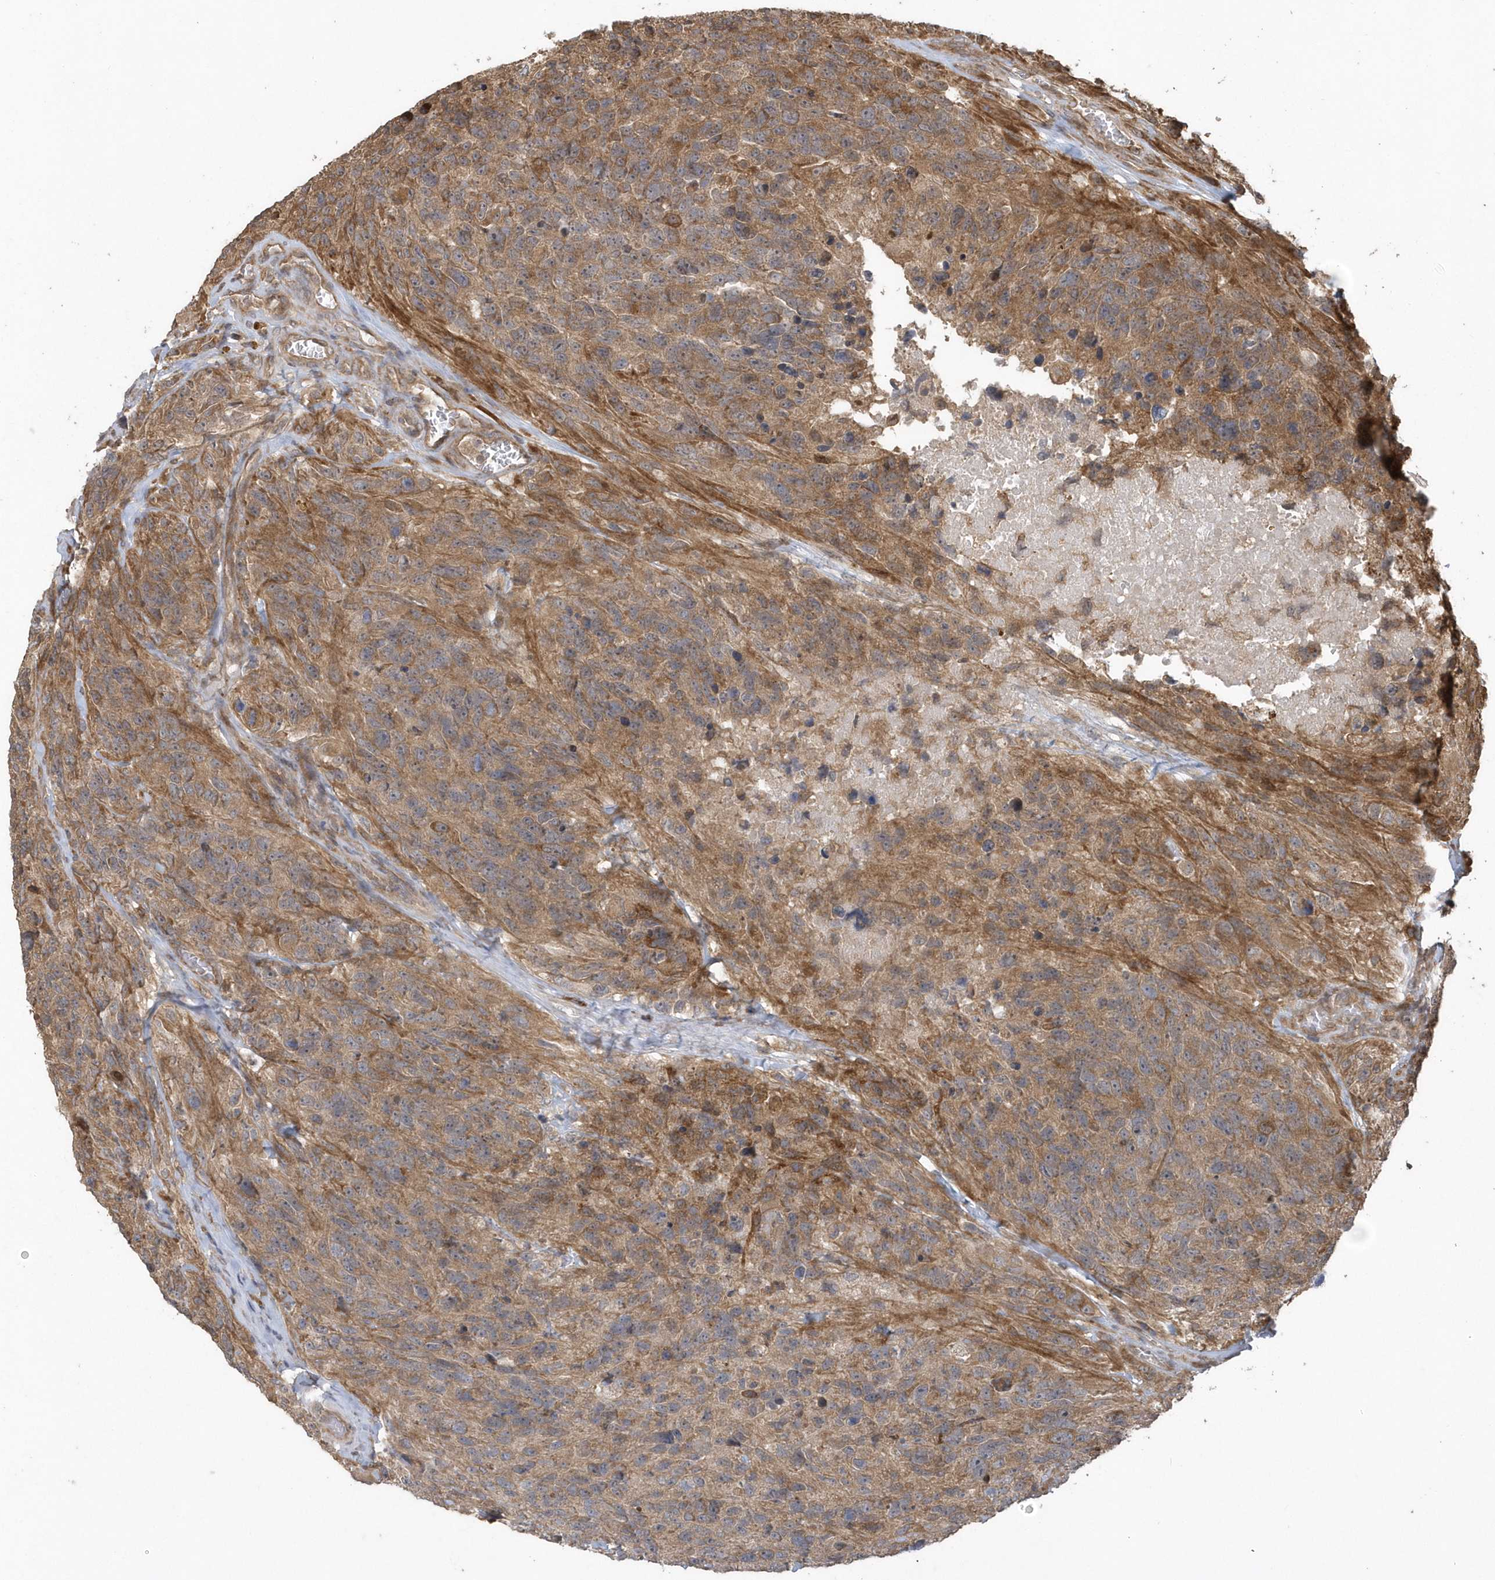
{"staining": {"intensity": "moderate", "quantity": "25%-75%", "location": "cytoplasmic/membranous"}, "tissue": "glioma", "cell_type": "Tumor cells", "image_type": "cancer", "snomed": [{"axis": "morphology", "description": "Glioma, malignant, High grade"}, {"axis": "topography", "description": "Brain"}], "caption": "A brown stain shows moderate cytoplasmic/membranous staining of a protein in human malignant glioma (high-grade) tumor cells.", "gene": "HERPUD1", "patient": {"sex": "male", "age": 69}}